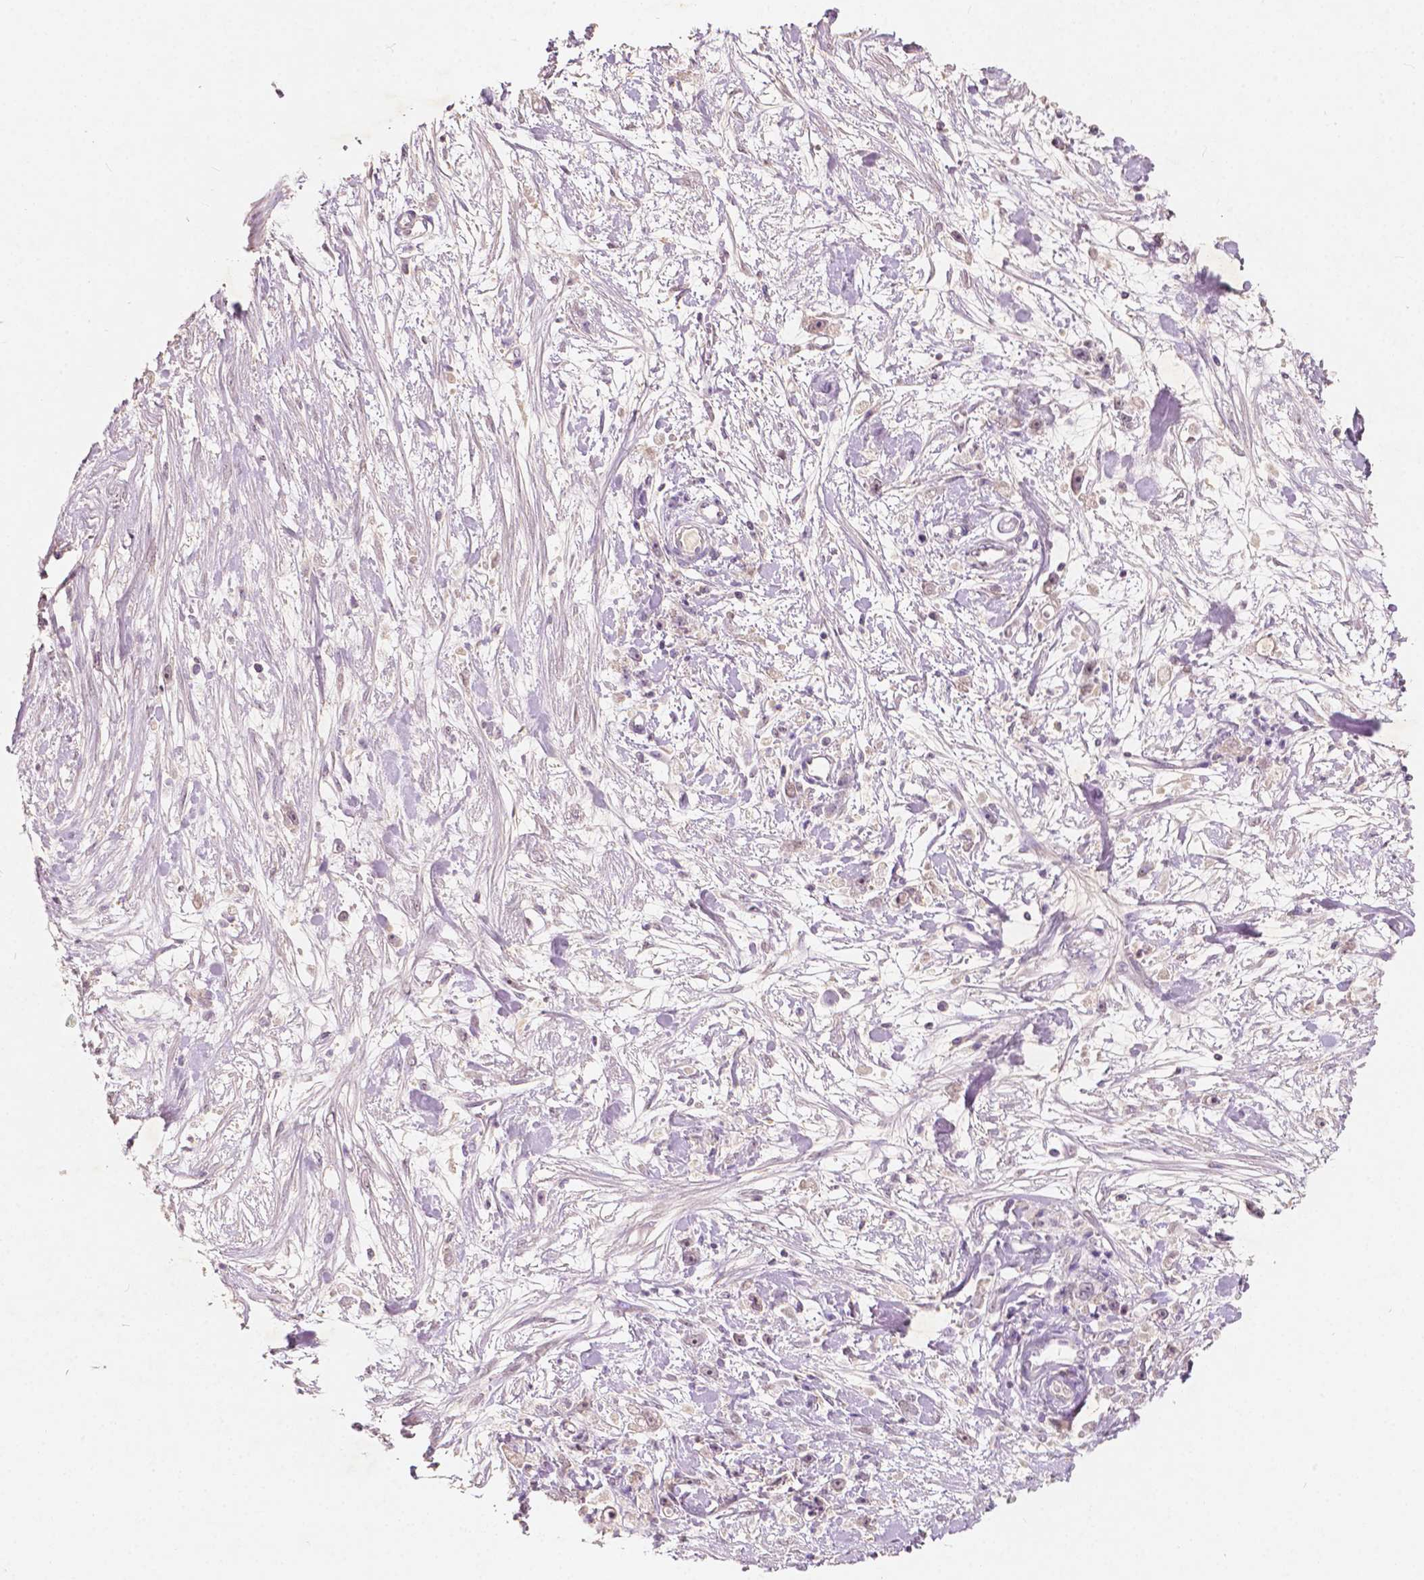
{"staining": {"intensity": "negative", "quantity": "none", "location": "none"}, "tissue": "stomach cancer", "cell_type": "Tumor cells", "image_type": "cancer", "snomed": [{"axis": "morphology", "description": "Adenocarcinoma, NOS"}, {"axis": "topography", "description": "Stomach"}], "caption": "Protein analysis of stomach adenocarcinoma exhibits no significant staining in tumor cells. The staining is performed using DAB brown chromogen with nuclei counter-stained in using hematoxylin.", "gene": "SOX15", "patient": {"sex": "female", "age": 59}}